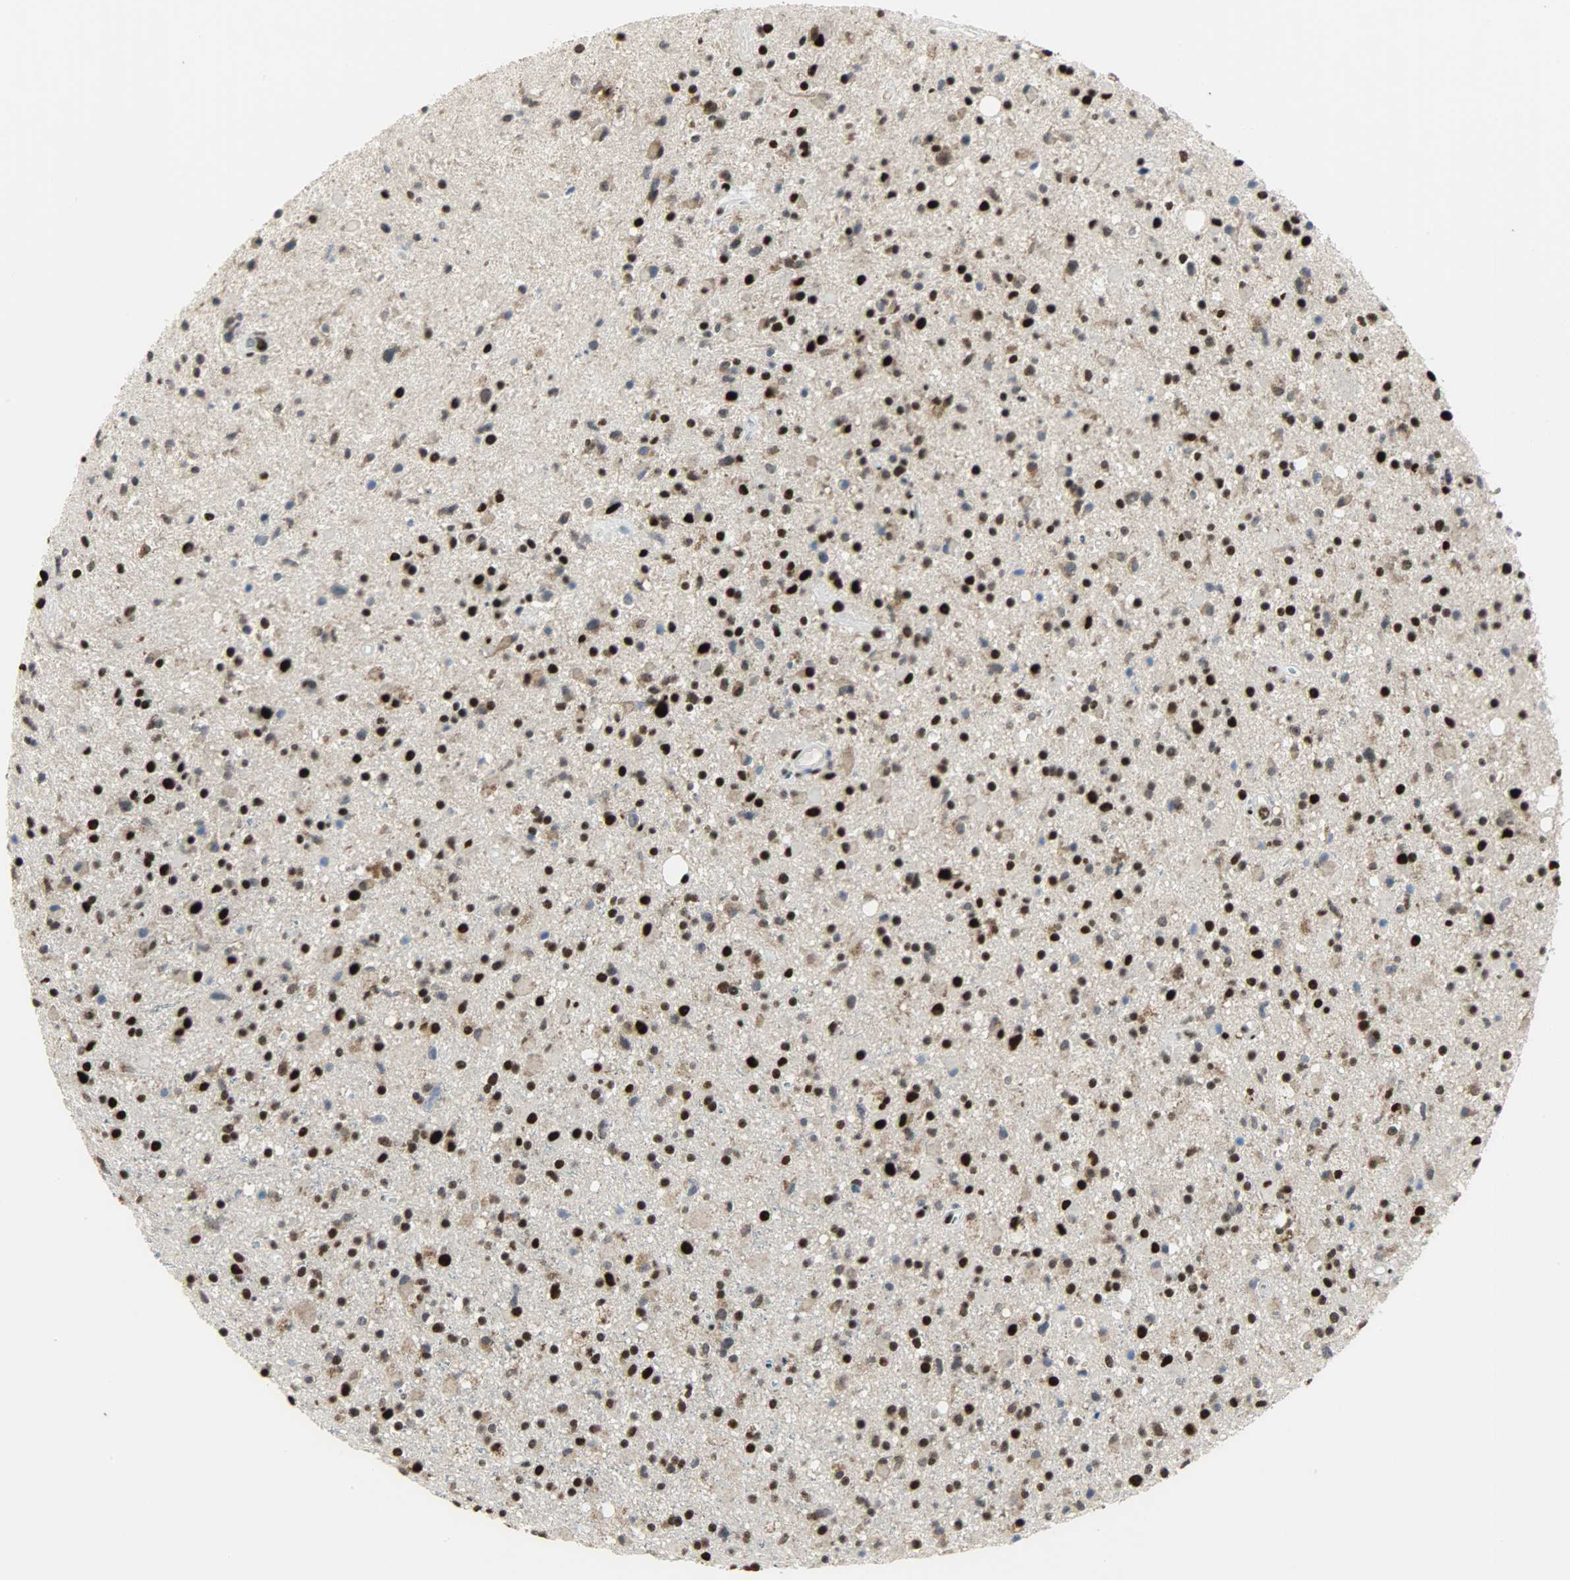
{"staining": {"intensity": "strong", "quantity": ">75%", "location": "nuclear"}, "tissue": "glioma", "cell_type": "Tumor cells", "image_type": "cancer", "snomed": [{"axis": "morphology", "description": "Glioma, malignant, High grade"}, {"axis": "topography", "description": "Brain"}], "caption": "Strong nuclear positivity for a protein is seen in approximately >75% of tumor cells of glioma using IHC.", "gene": "SSB", "patient": {"sex": "male", "age": 33}}